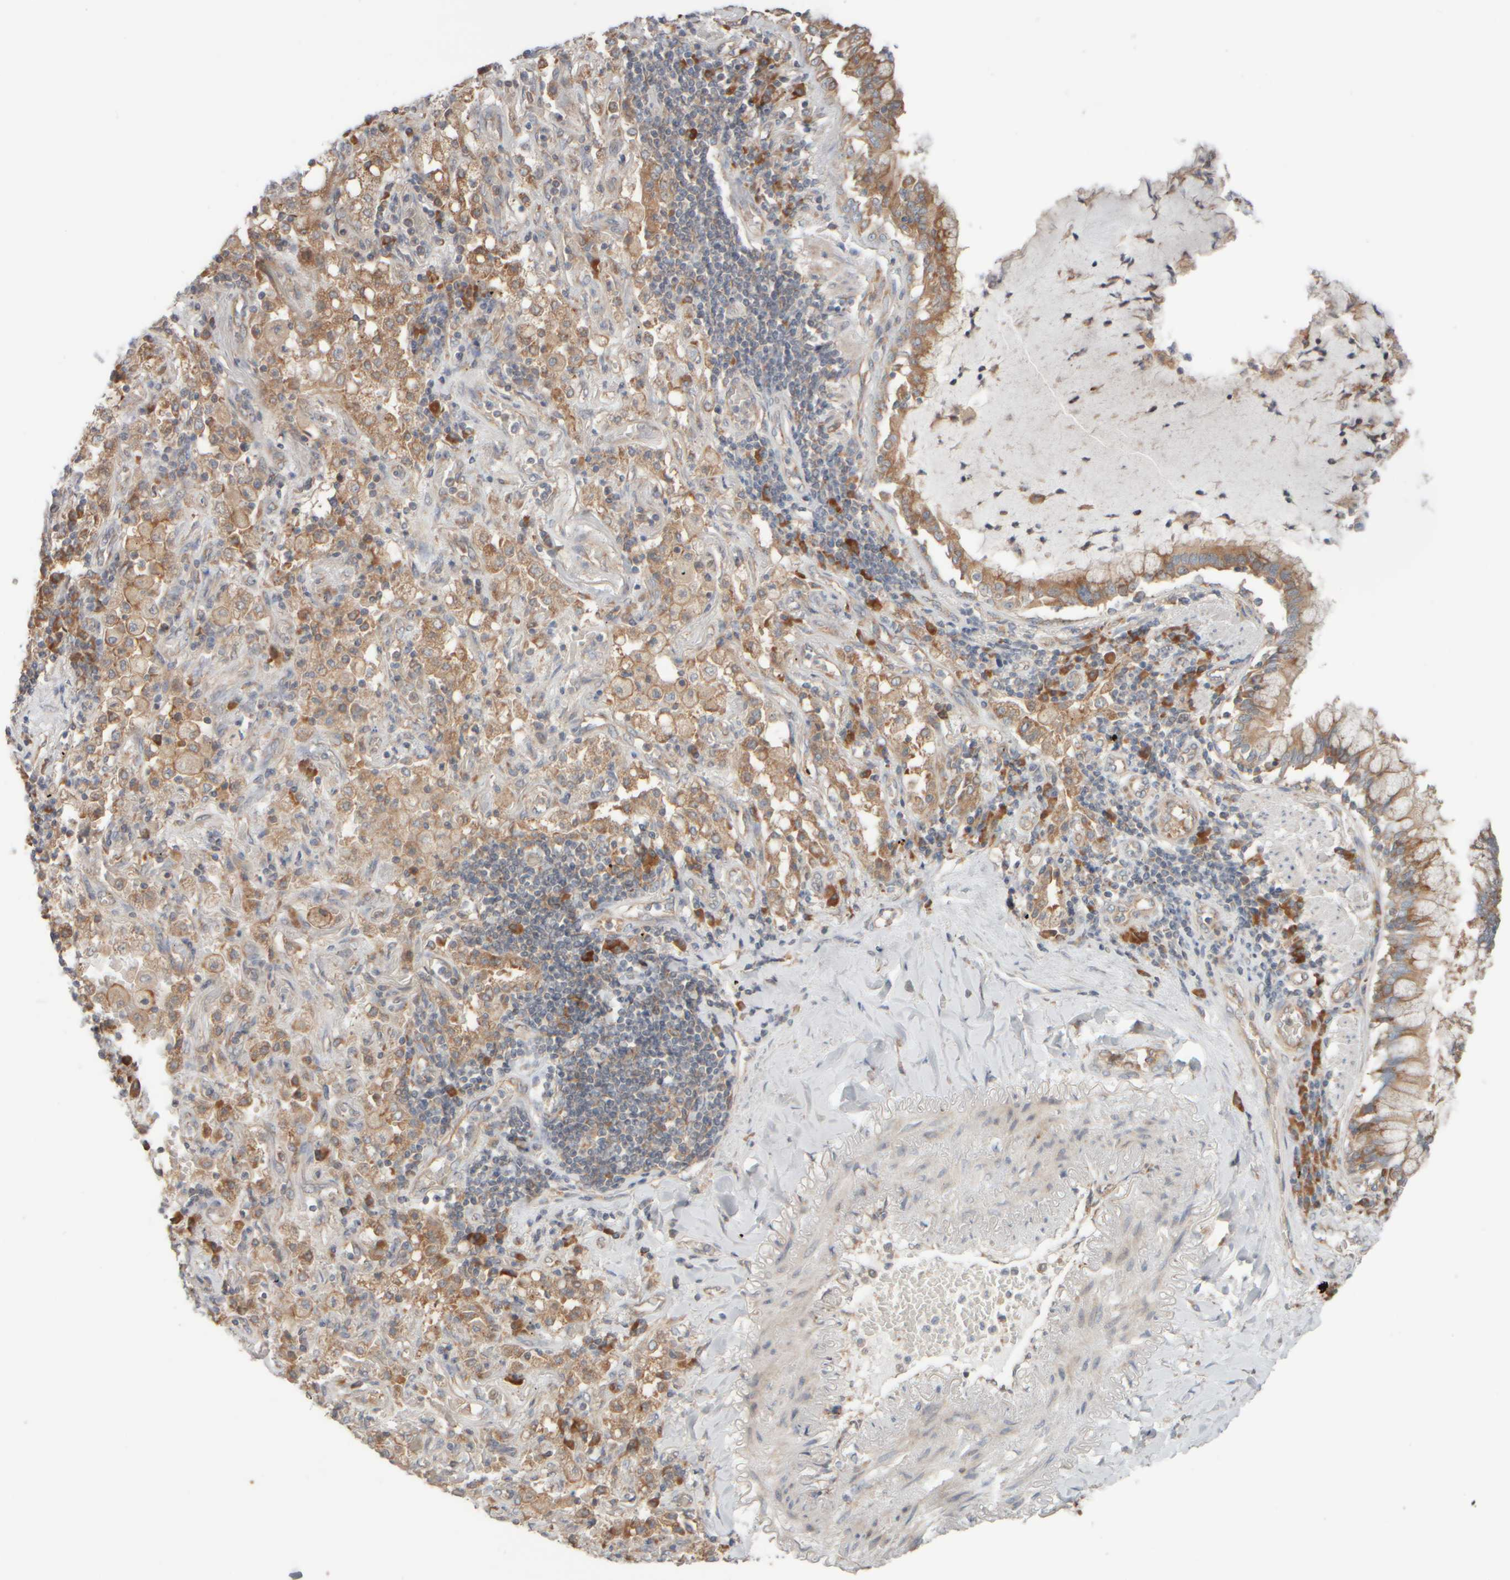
{"staining": {"intensity": "moderate", "quantity": ">75%", "location": "cytoplasmic/membranous"}, "tissue": "lung cancer", "cell_type": "Tumor cells", "image_type": "cancer", "snomed": [{"axis": "morphology", "description": "Adenocarcinoma, NOS"}, {"axis": "topography", "description": "Lung"}], "caption": "About >75% of tumor cells in lung cancer (adenocarcinoma) reveal moderate cytoplasmic/membranous protein positivity as visualized by brown immunohistochemical staining.", "gene": "EIF2B3", "patient": {"sex": "female", "age": 65}}